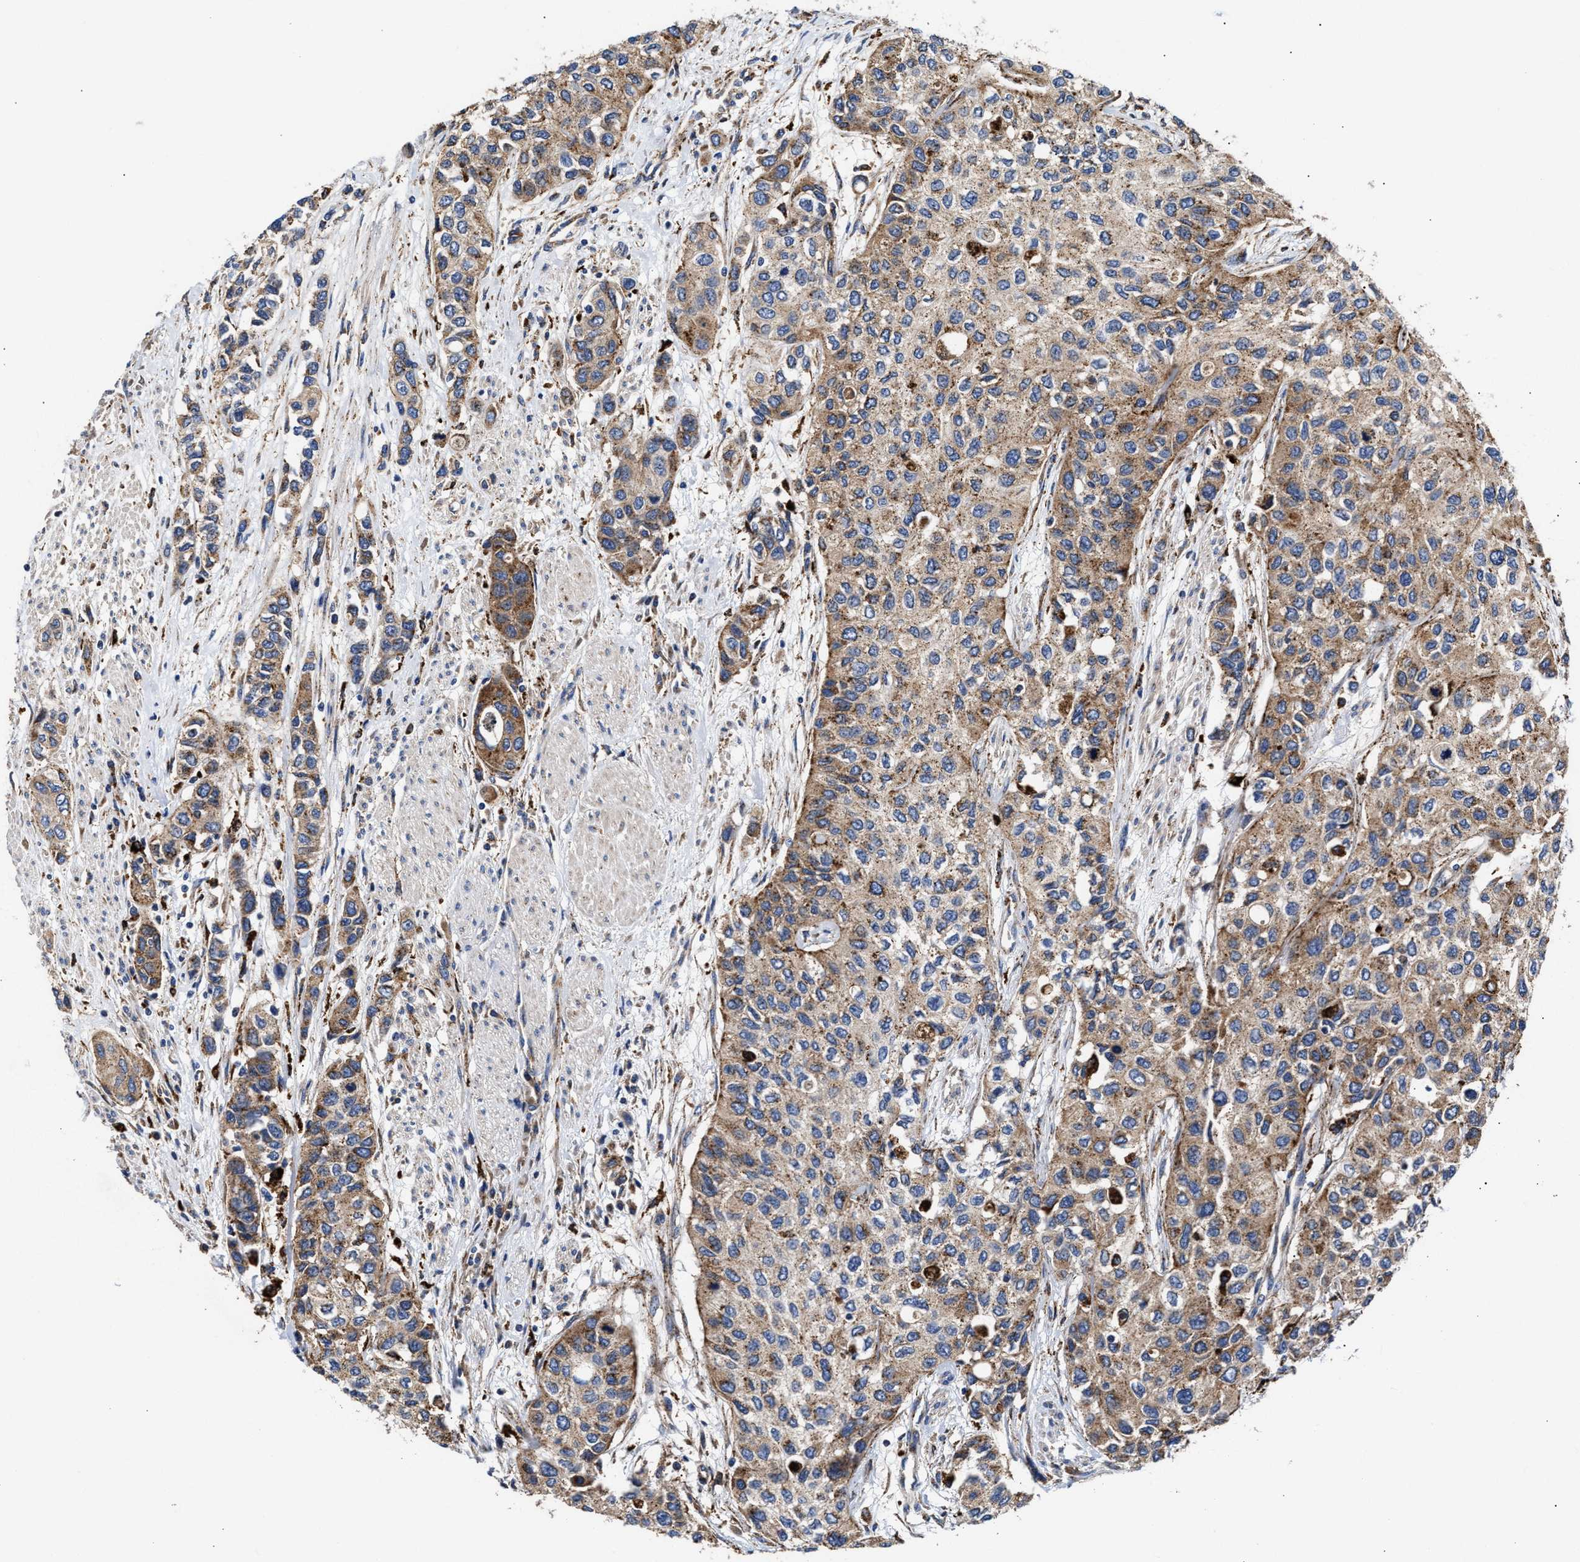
{"staining": {"intensity": "moderate", "quantity": ">75%", "location": "cytoplasmic/membranous"}, "tissue": "urothelial cancer", "cell_type": "Tumor cells", "image_type": "cancer", "snomed": [{"axis": "morphology", "description": "Urothelial carcinoma, High grade"}, {"axis": "topography", "description": "Urinary bladder"}], "caption": "The immunohistochemical stain shows moderate cytoplasmic/membranous positivity in tumor cells of urothelial carcinoma (high-grade) tissue.", "gene": "CCDC146", "patient": {"sex": "female", "age": 56}}